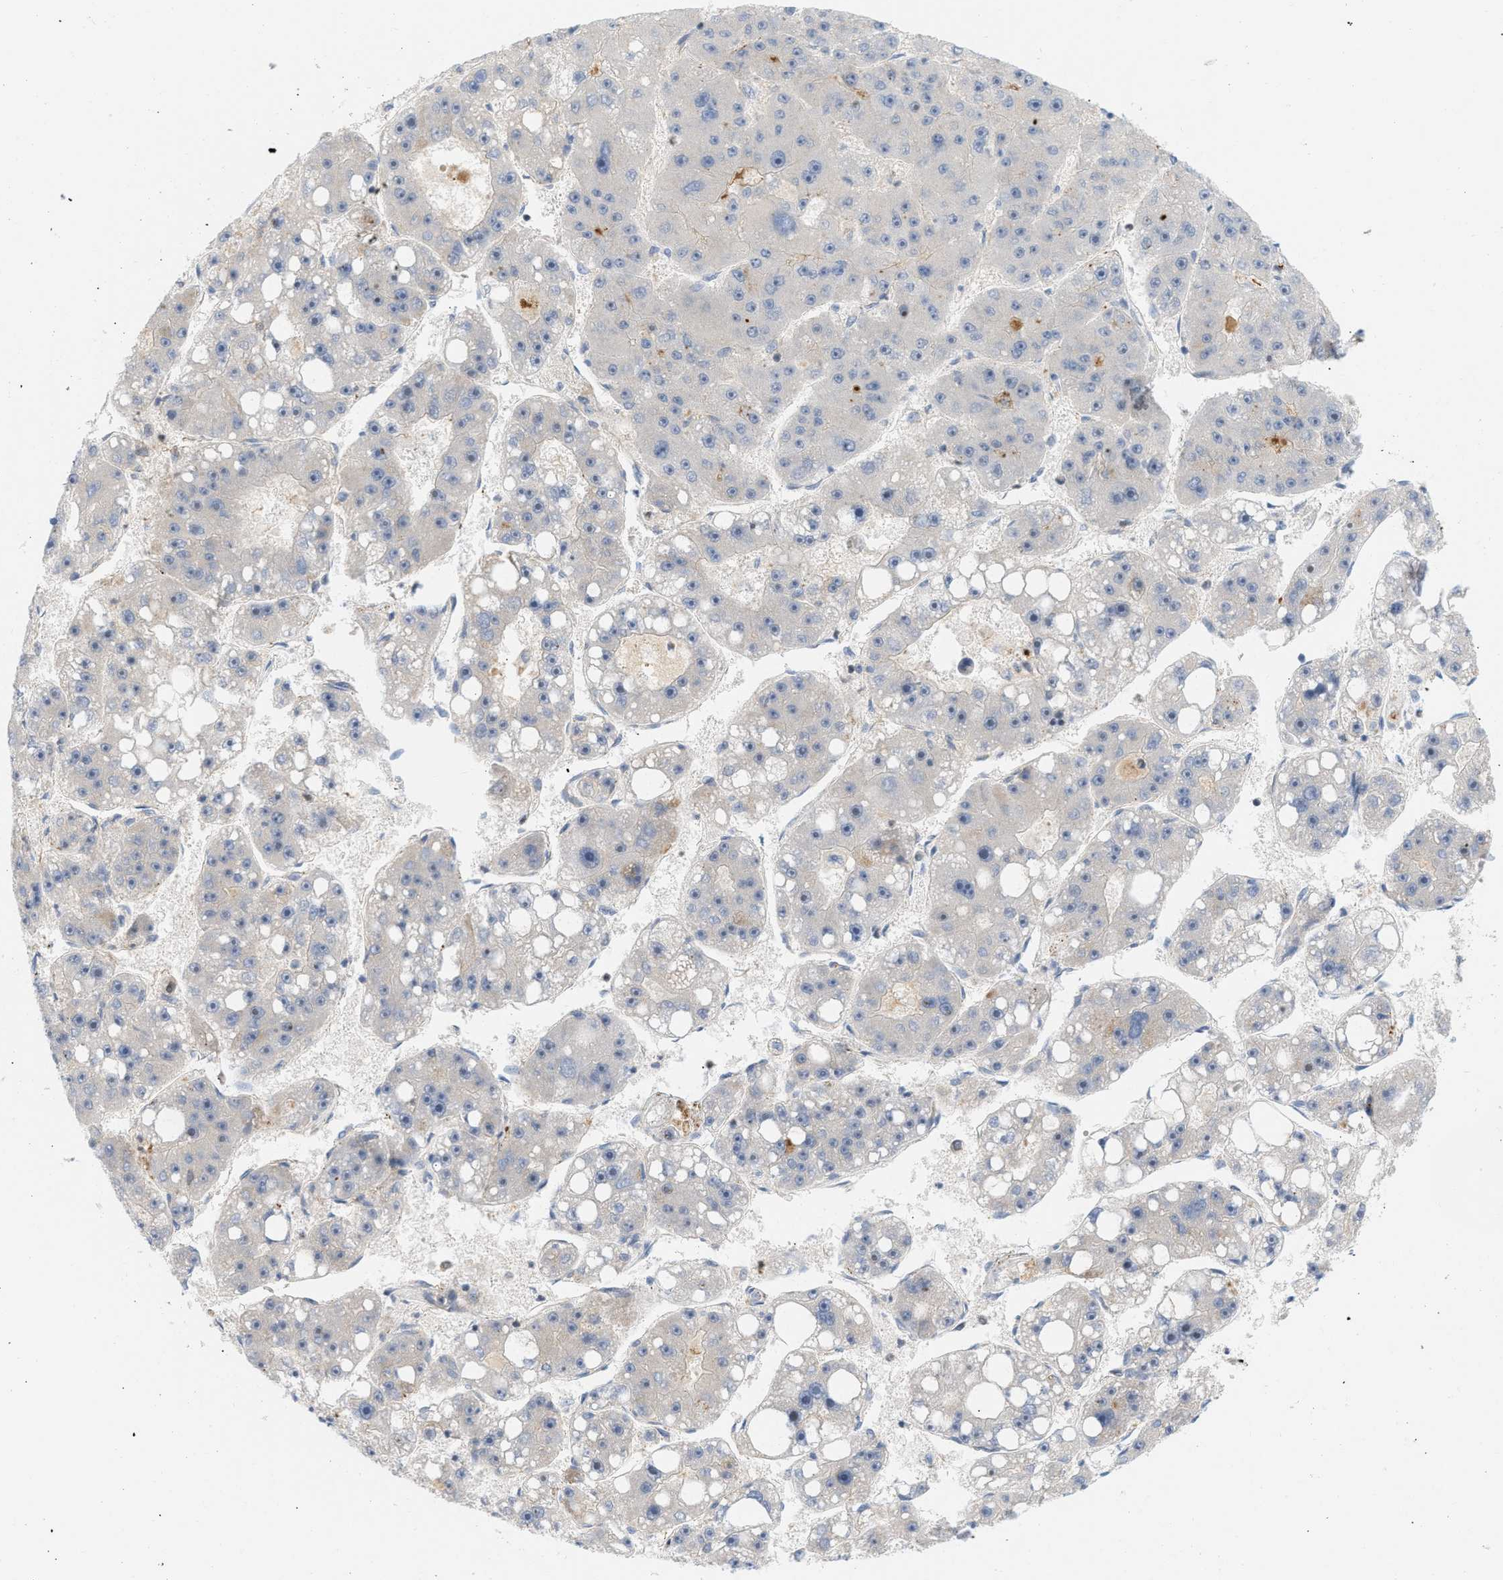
{"staining": {"intensity": "negative", "quantity": "none", "location": "none"}, "tissue": "liver cancer", "cell_type": "Tumor cells", "image_type": "cancer", "snomed": [{"axis": "morphology", "description": "Carcinoma, Hepatocellular, NOS"}, {"axis": "topography", "description": "Liver"}], "caption": "This is a histopathology image of IHC staining of liver cancer, which shows no expression in tumor cells.", "gene": "STRN", "patient": {"sex": "female", "age": 61}}